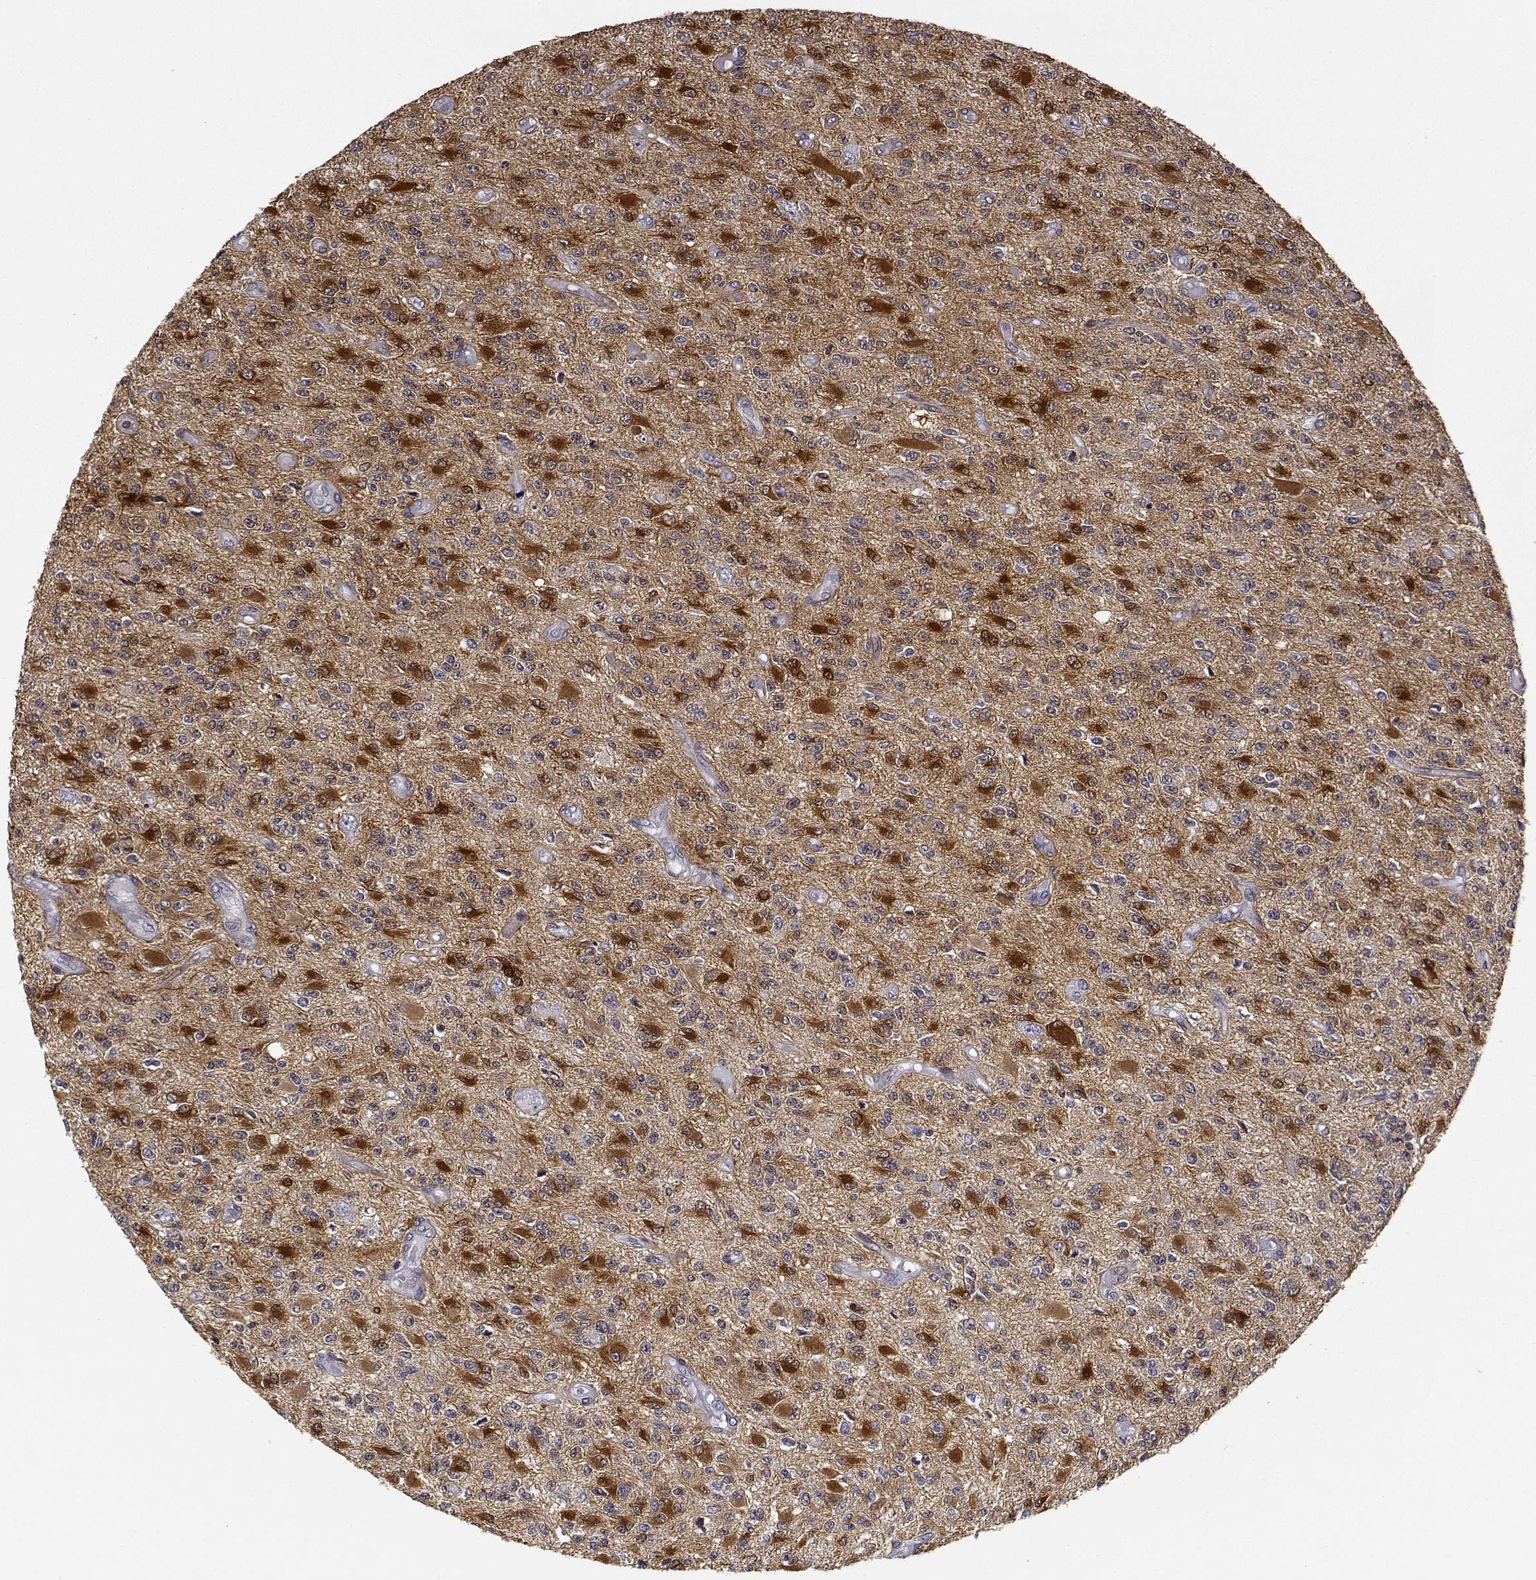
{"staining": {"intensity": "strong", "quantity": ">75%", "location": "cytoplasmic/membranous"}, "tissue": "glioma", "cell_type": "Tumor cells", "image_type": "cancer", "snomed": [{"axis": "morphology", "description": "Glioma, malignant, High grade"}, {"axis": "topography", "description": "Brain"}], "caption": "A micrograph of glioma stained for a protein exhibits strong cytoplasmic/membranous brown staining in tumor cells.", "gene": "PHGDH", "patient": {"sex": "female", "age": 63}}